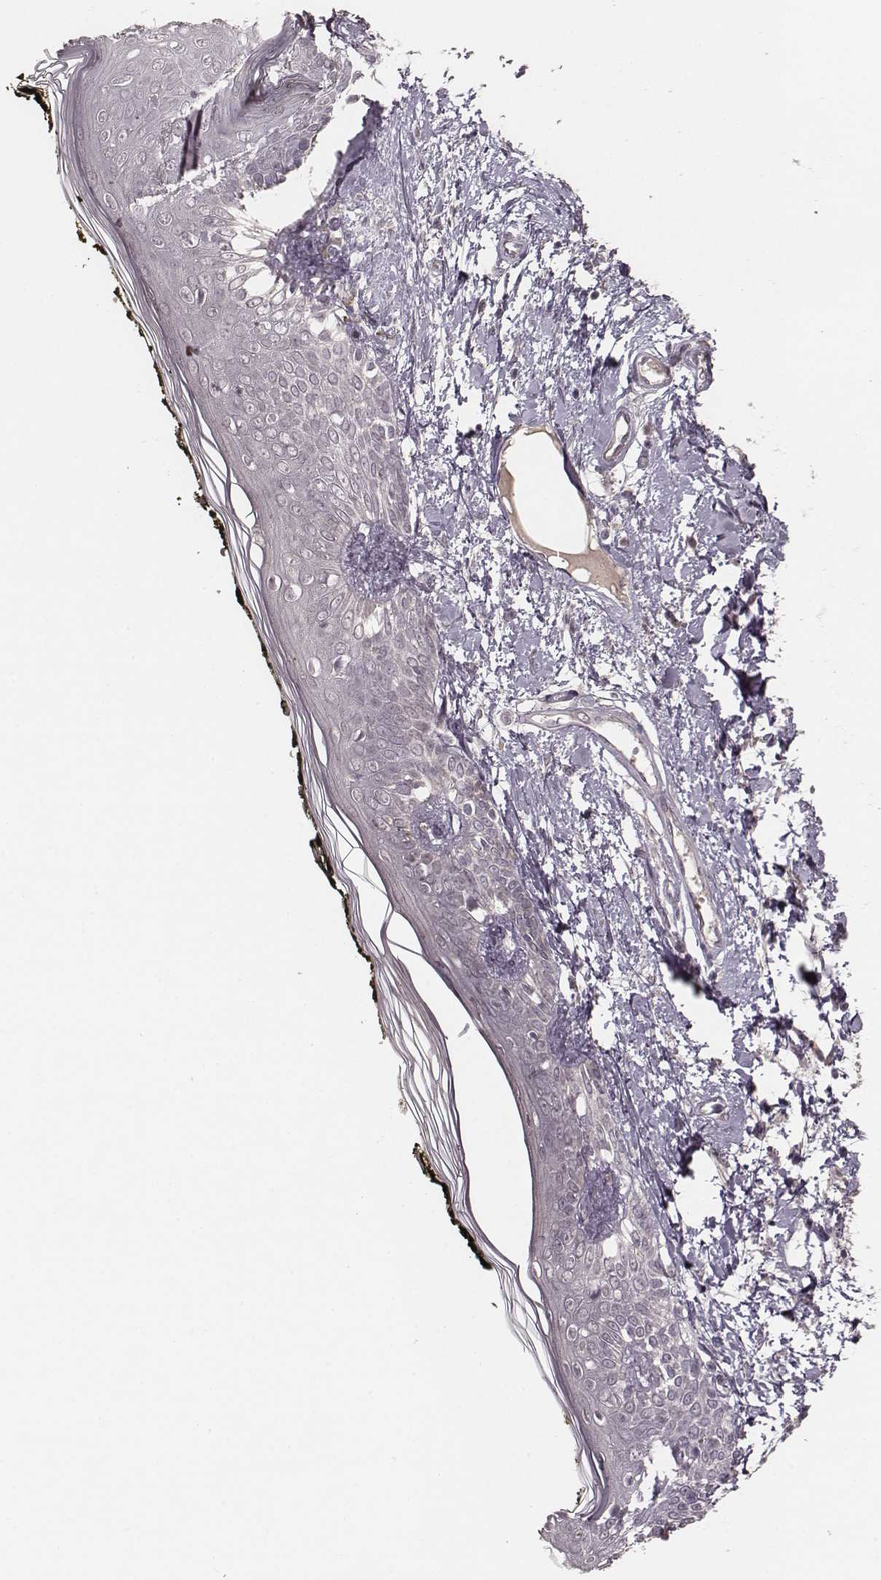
{"staining": {"intensity": "negative", "quantity": "none", "location": "none"}, "tissue": "skin", "cell_type": "Fibroblasts", "image_type": "normal", "snomed": [{"axis": "morphology", "description": "Normal tissue, NOS"}, {"axis": "topography", "description": "Skin"}], "caption": "The photomicrograph displays no significant staining in fibroblasts of skin. (DAB (3,3'-diaminobenzidine) immunohistochemistry (IHC) with hematoxylin counter stain).", "gene": "LY6K", "patient": {"sex": "male", "age": 76}}